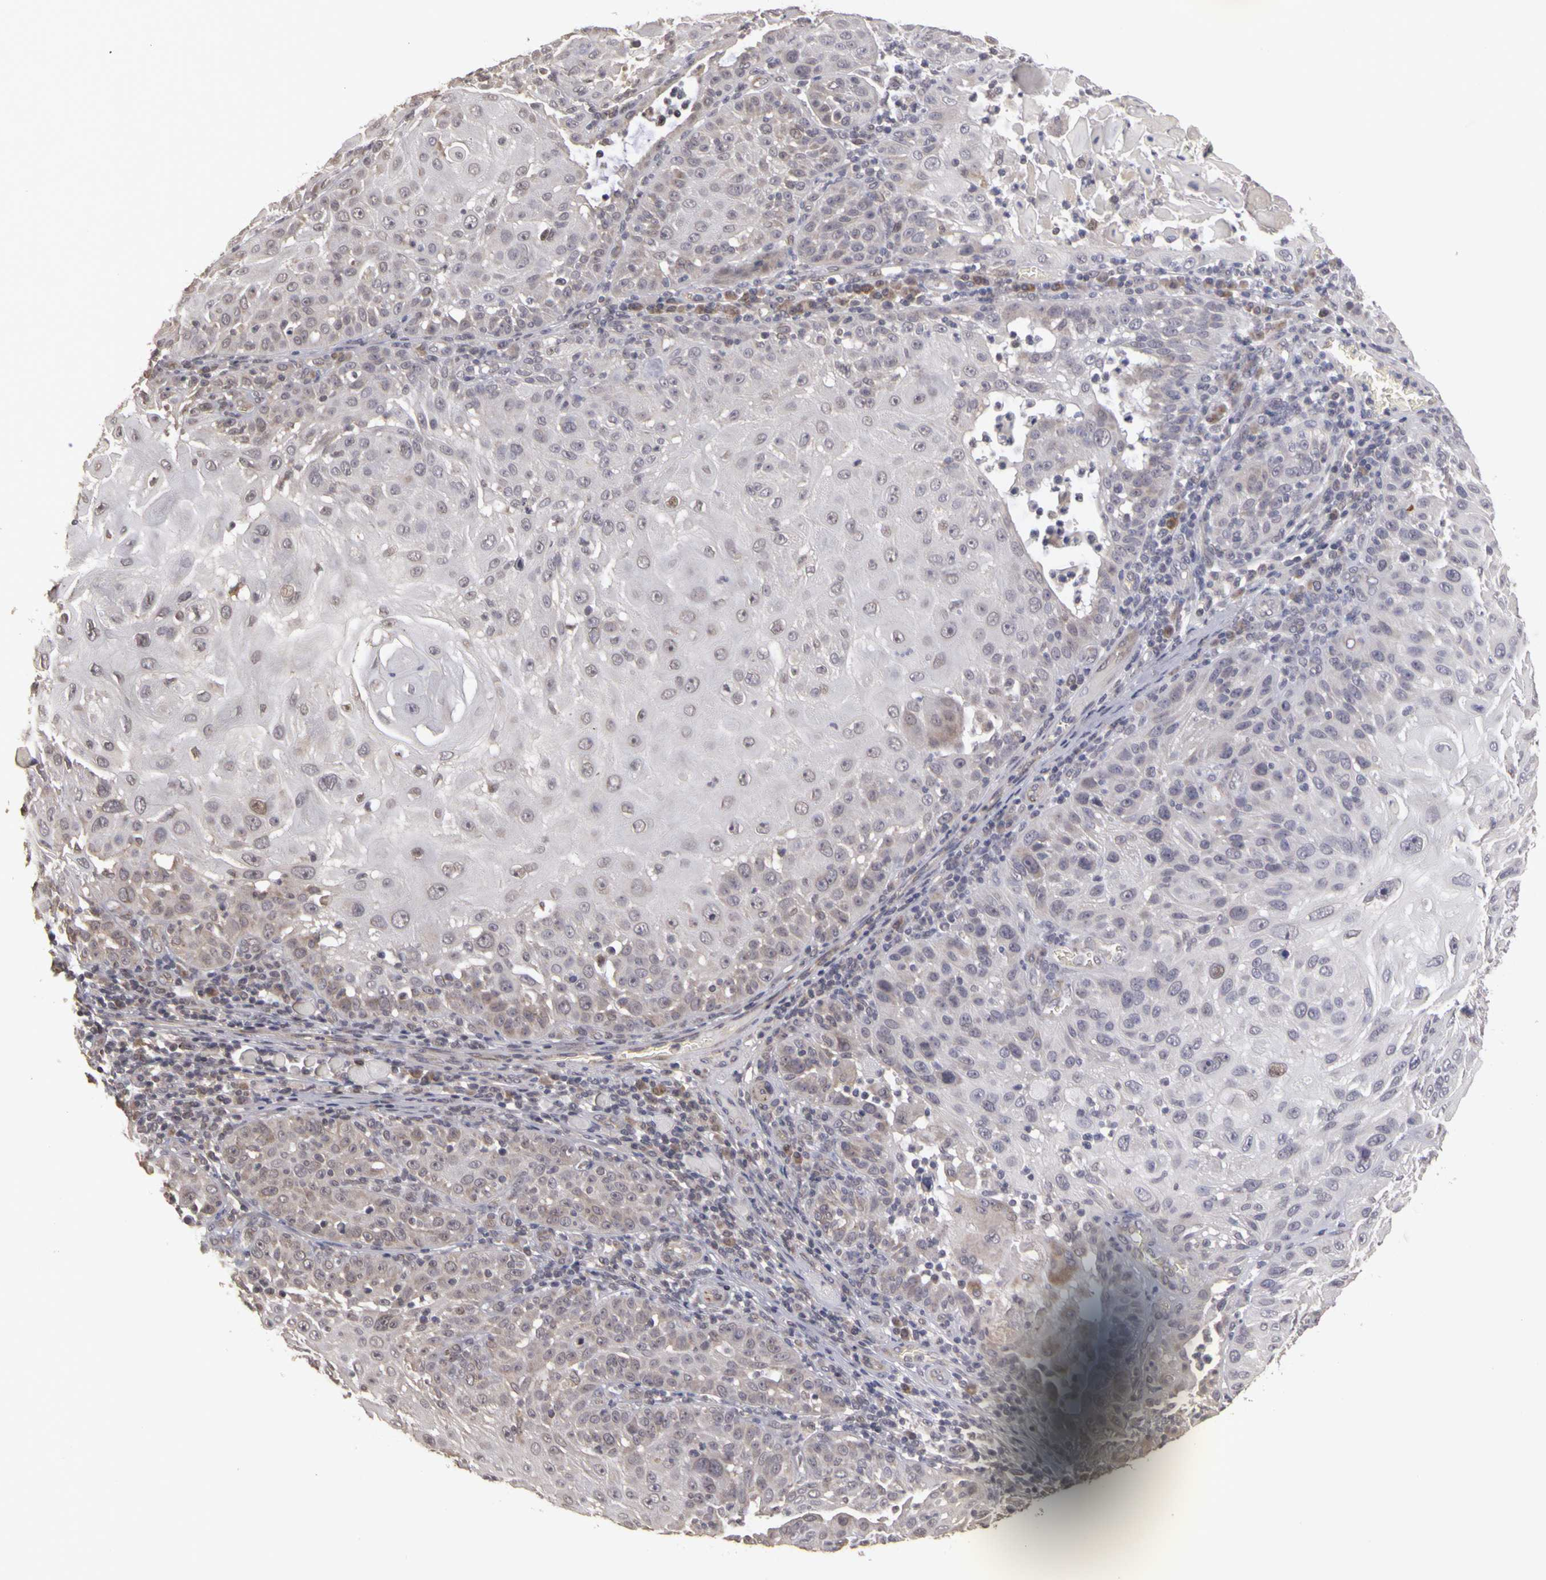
{"staining": {"intensity": "negative", "quantity": "none", "location": "none"}, "tissue": "skin cancer", "cell_type": "Tumor cells", "image_type": "cancer", "snomed": [{"axis": "morphology", "description": "Squamous cell carcinoma, NOS"}, {"axis": "topography", "description": "Skin"}], "caption": "Tumor cells show no significant positivity in skin cancer. (DAB (3,3'-diaminobenzidine) IHC, high magnification).", "gene": "FRMD7", "patient": {"sex": "female", "age": 89}}